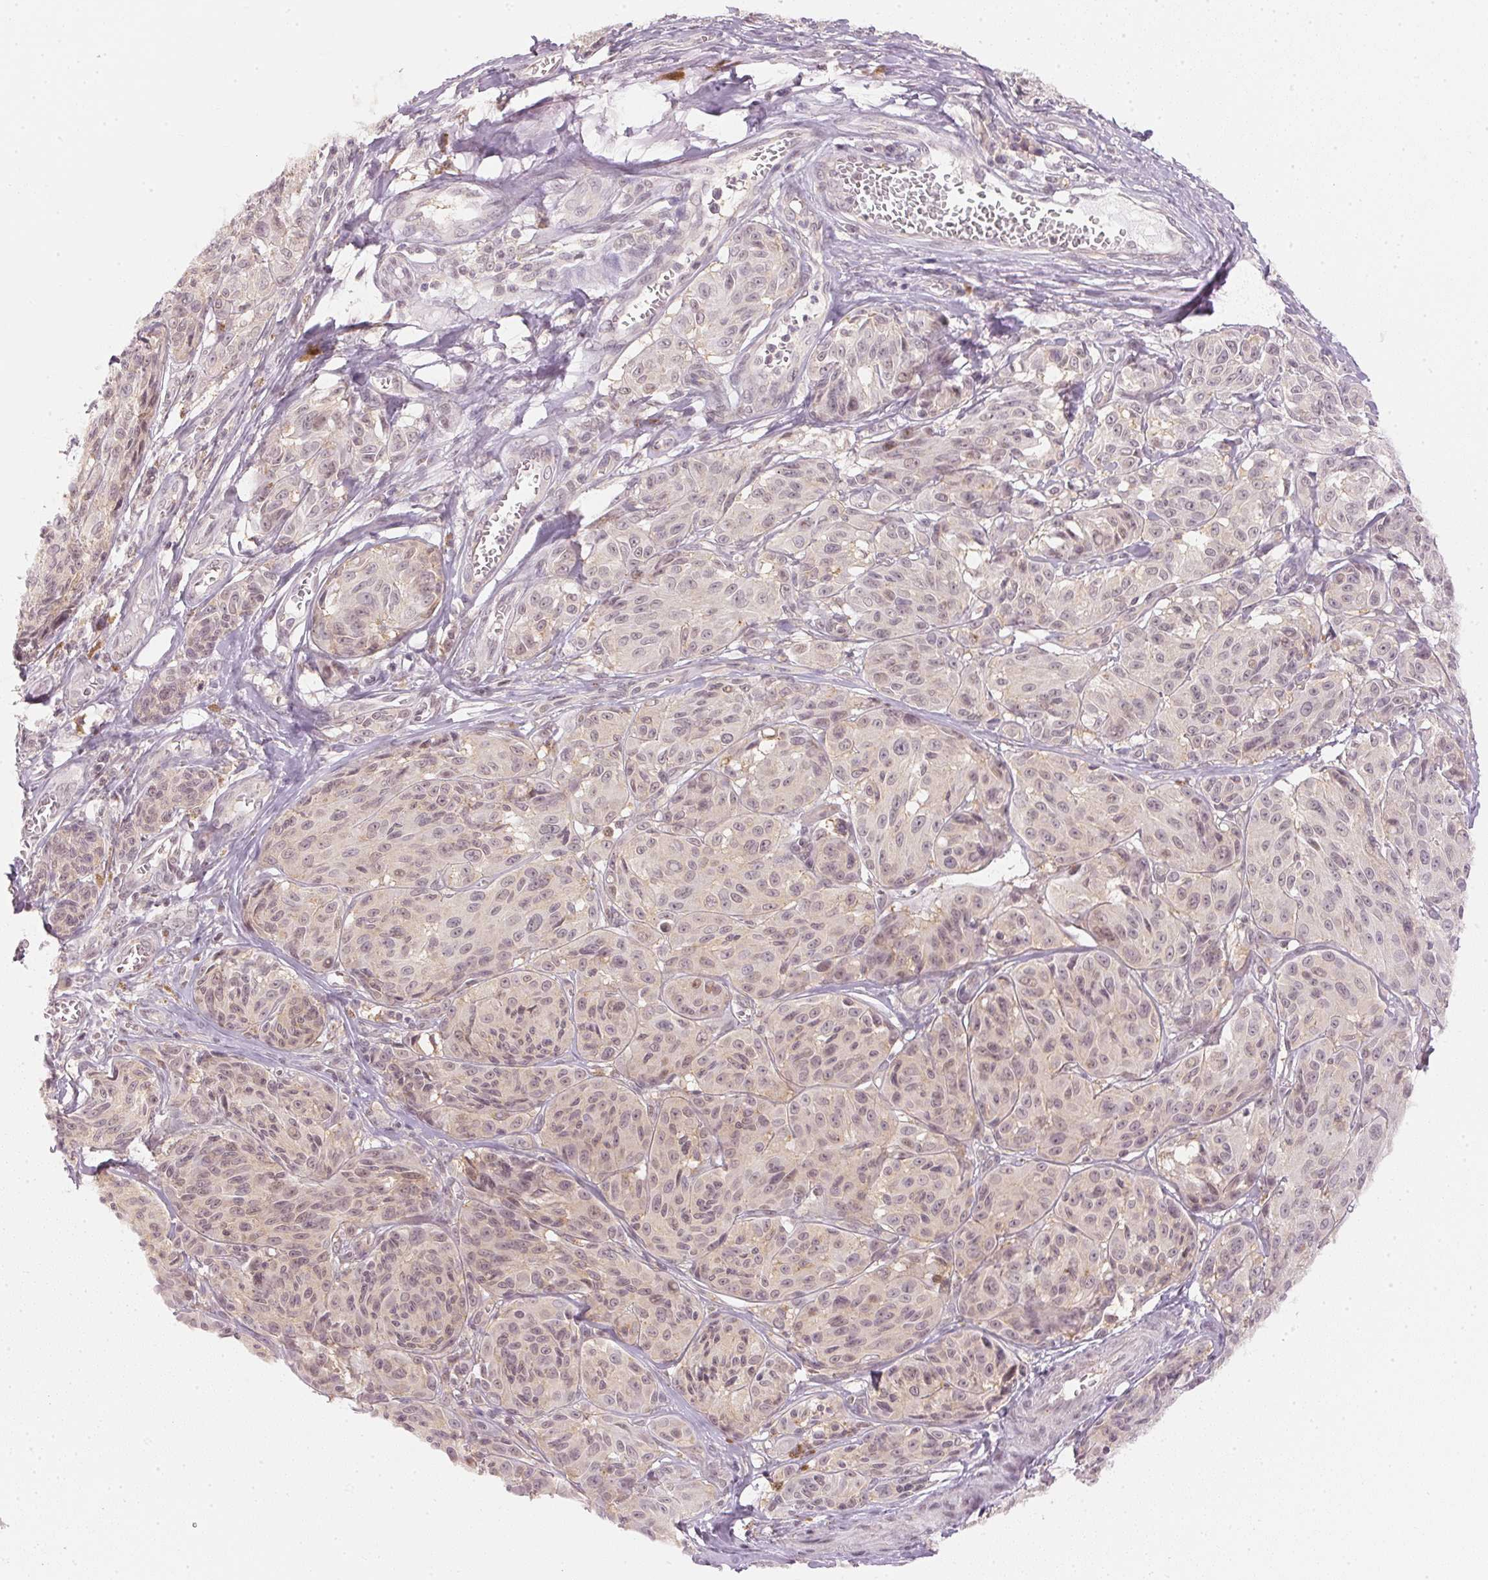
{"staining": {"intensity": "weak", "quantity": "25%-75%", "location": "nuclear"}, "tissue": "melanoma", "cell_type": "Tumor cells", "image_type": "cancer", "snomed": [{"axis": "morphology", "description": "Malignant melanoma, NOS"}, {"axis": "topography", "description": "Skin"}], "caption": "Human malignant melanoma stained for a protein (brown) demonstrates weak nuclear positive staining in about 25%-75% of tumor cells.", "gene": "KPRP", "patient": {"sex": "male", "age": 91}}